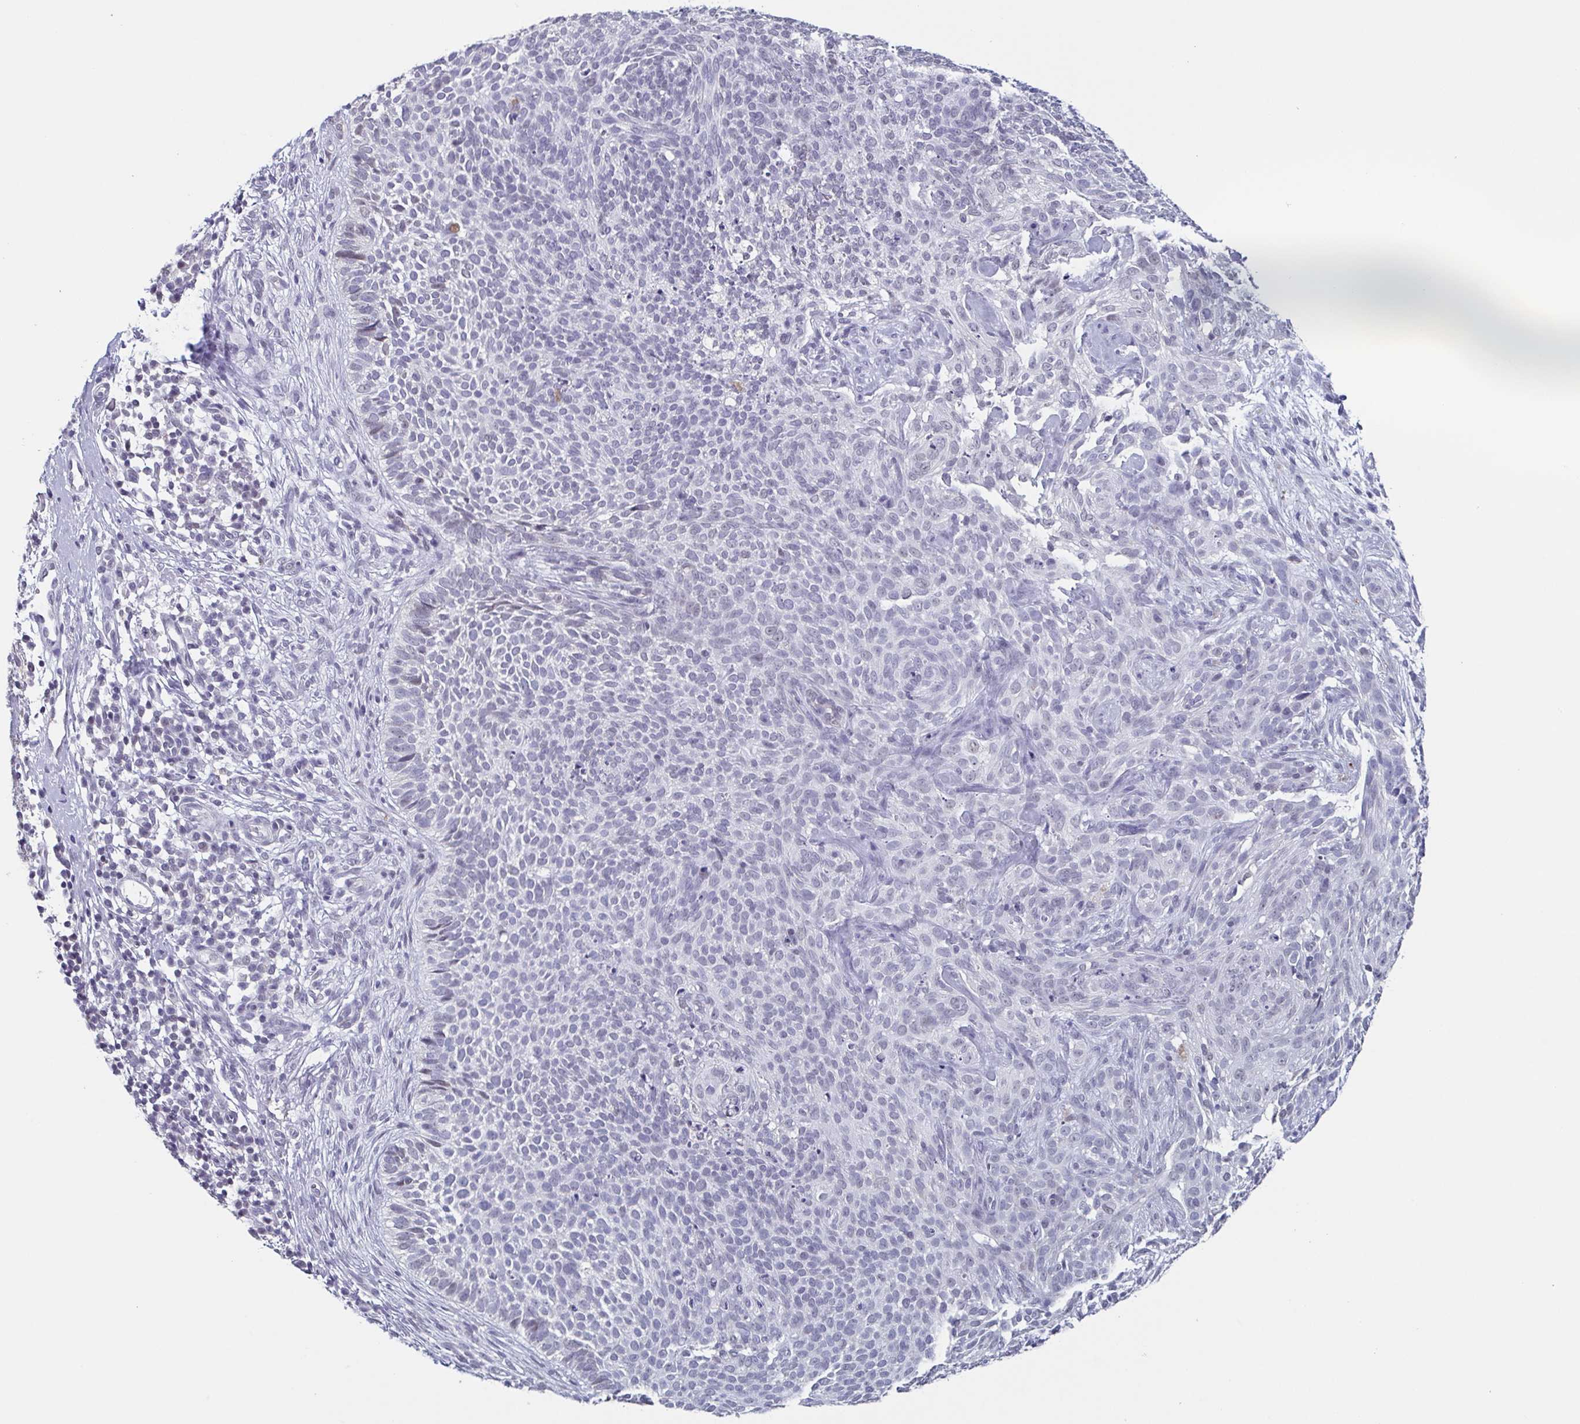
{"staining": {"intensity": "negative", "quantity": "none", "location": "none"}, "tissue": "skin cancer", "cell_type": "Tumor cells", "image_type": "cancer", "snomed": [{"axis": "morphology", "description": "Basal cell carcinoma"}, {"axis": "topography", "description": "Skin"}, {"axis": "topography", "description": "Skin of face"}], "caption": "Tumor cells show no significant protein positivity in skin basal cell carcinoma. Brightfield microscopy of immunohistochemistry stained with DAB (3,3'-diaminobenzidine) (brown) and hematoxylin (blue), captured at high magnification.", "gene": "TMEM92", "patient": {"sex": "female", "age": 82}}